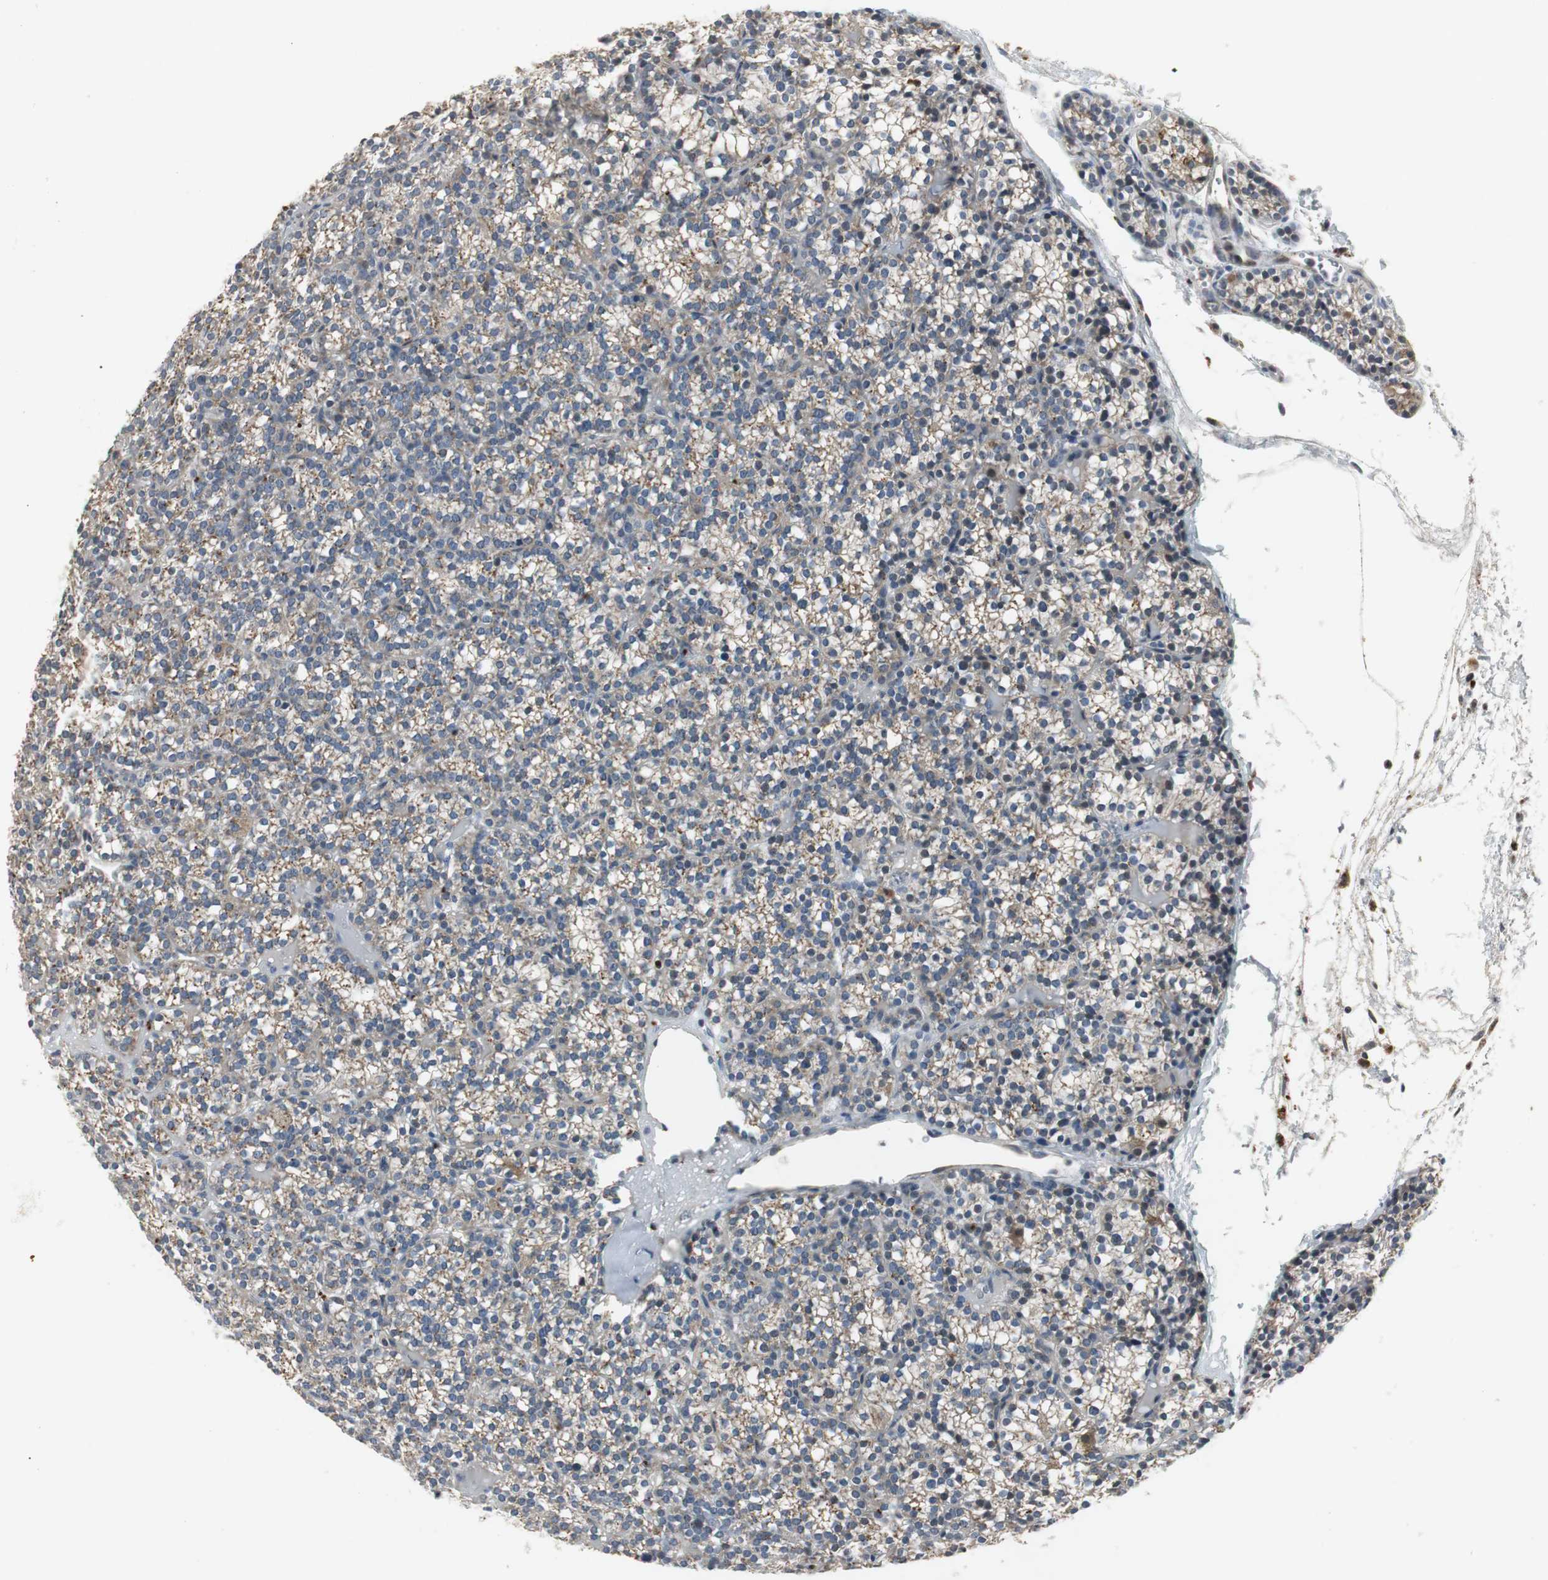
{"staining": {"intensity": "weak", "quantity": "25%-75%", "location": "cytoplasmic/membranous"}, "tissue": "parathyroid gland", "cell_type": "Glandular cells", "image_type": "normal", "snomed": [{"axis": "morphology", "description": "Normal tissue, NOS"}, {"axis": "topography", "description": "Parathyroid gland"}], "caption": "Immunohistochemistry (IHC) (DAB (3,3'-diaminobenzidine)) staining of benign human parathyroid gland demonstrates weak cytoplasmic/membranous protein staining in about 25%-75% of glandular cells.", "gene": "NLGN1", "patient": {"sex": "female", "age": 50}}